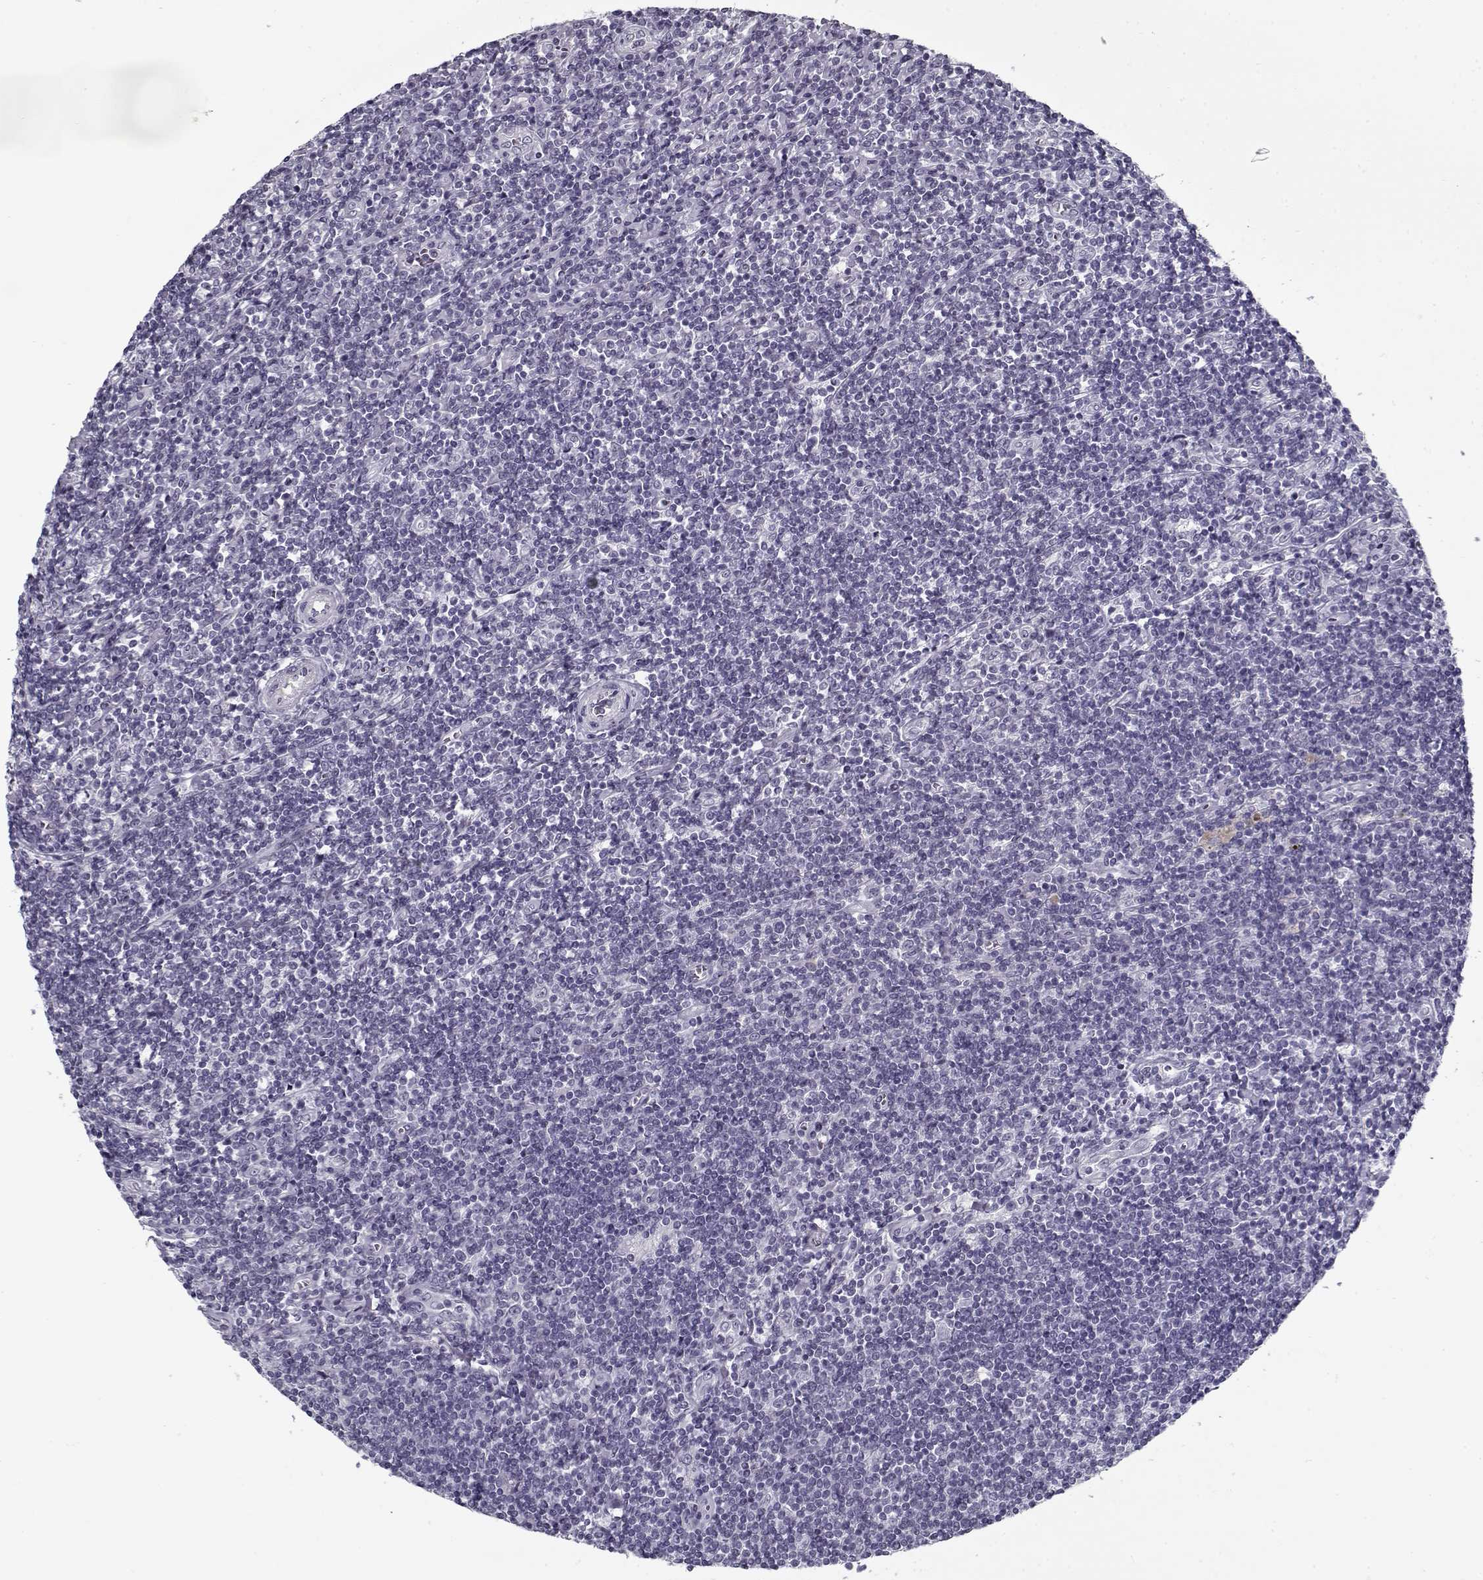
{"staining": {"intensity": "negative", "quantity": "none", "location": "none"}, "tissue": "lymphoma", "cell_type": "Tumor cells", "image_type": "cancer", "snomed": [{"axis": "morphology", "description": "Hodgkin's disease, NOS"}, {"axis": "topography", "description": "Lymph node"}], "caption": "High magnification brightfield microscopy of lymphoma stained with DAB (3,3'-diaminobenzidine) (brown) and counterstained with hematoxylin (blue): tumor cells show no significant staining.", "gene": "SPACA9", "patient": {"sex": "male", "age": 40}}